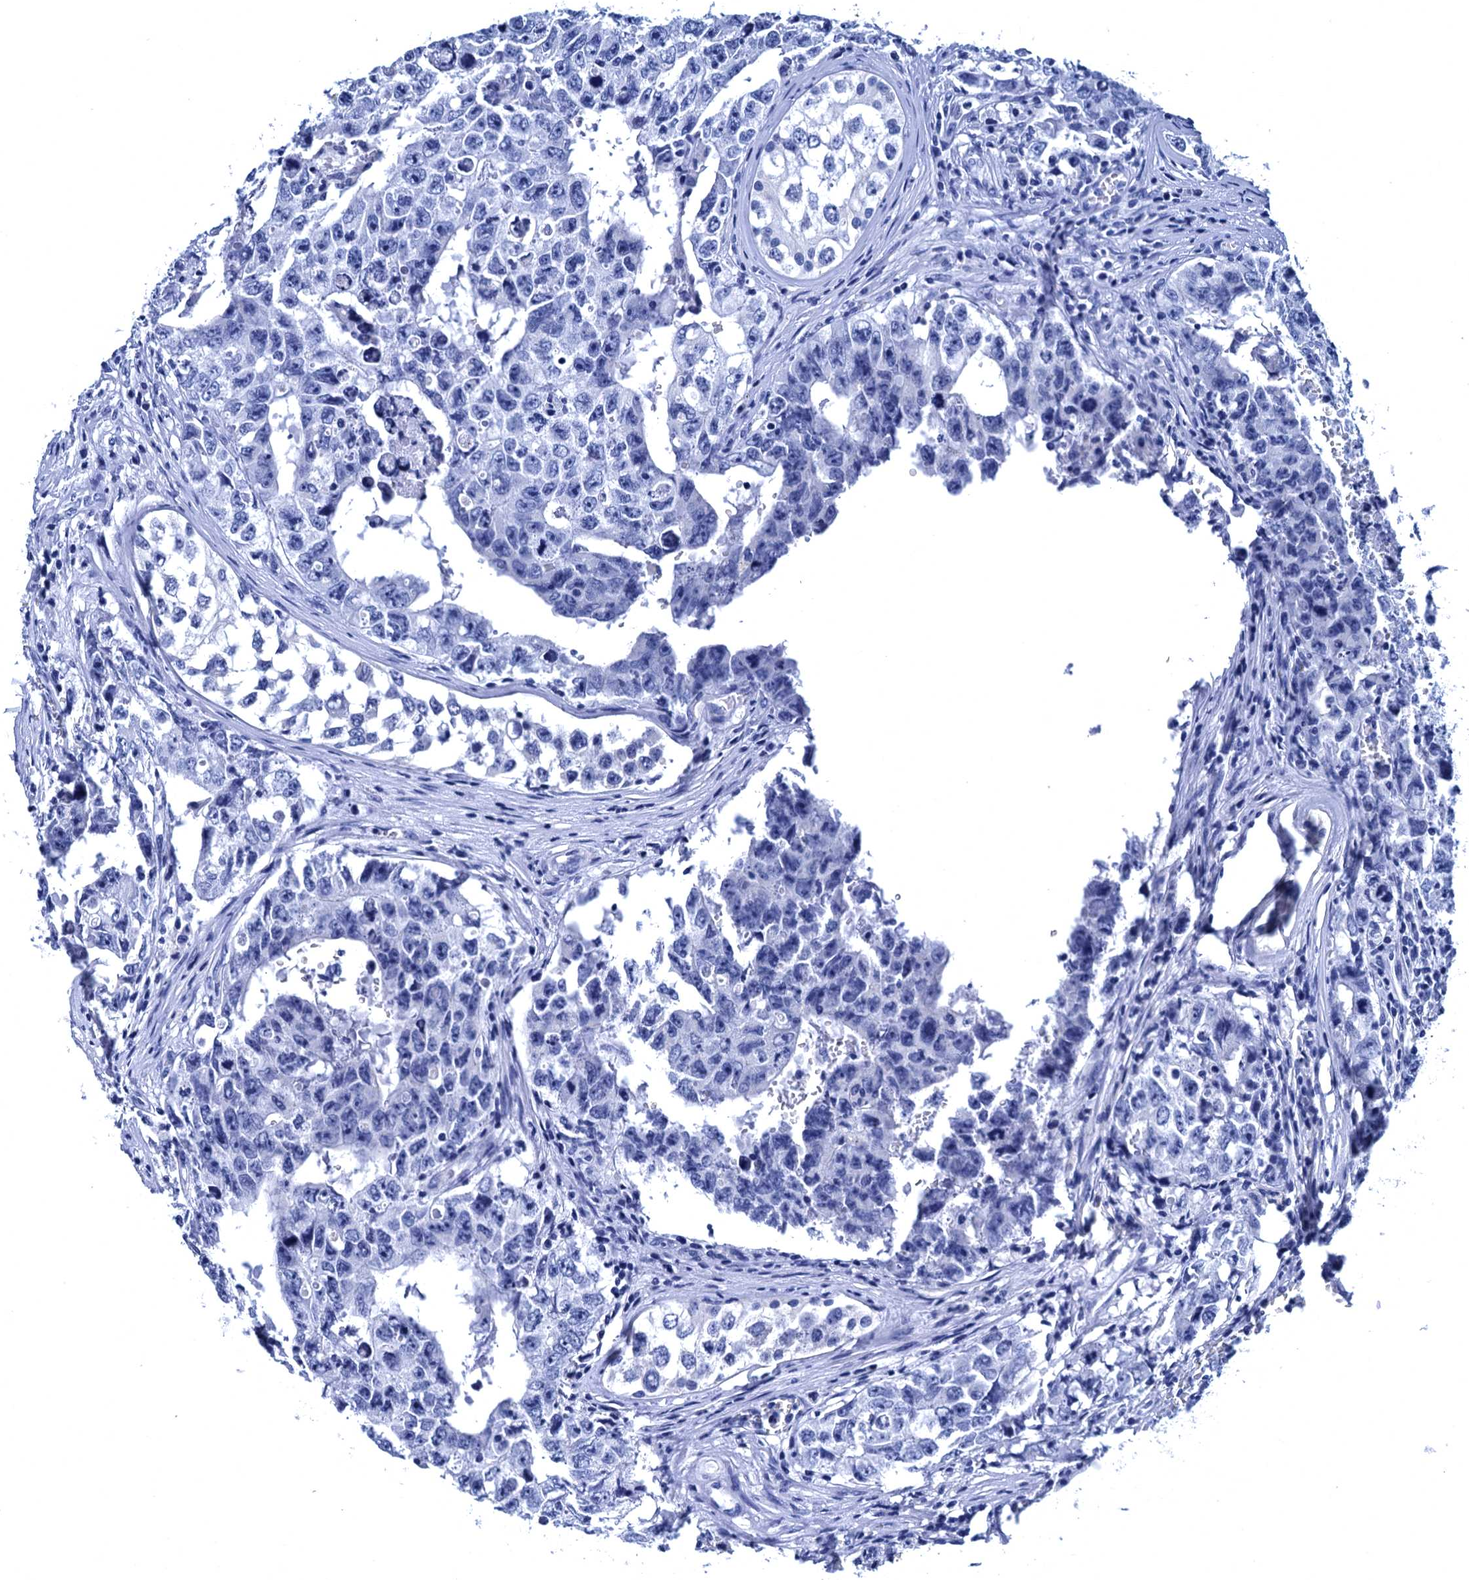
{"staining": {"intensity": "negative", "quantity": "none", "location": "none"}, "tissue": "testis cancer", "cell_type": "Tumor cells", "image_type": "cancer", "snomed": [{"axis": "morphology", "description": "Carcinoma, Embryonal, NOS"}, {"axis": "topography", "description": "Testis"}], "caption": "Tumor cells are negative for brown protein staining in testis cancer (embryonal carcinoma).", "gene": "MYBPC3", "patient": {"sex": "male", "age": 17}}